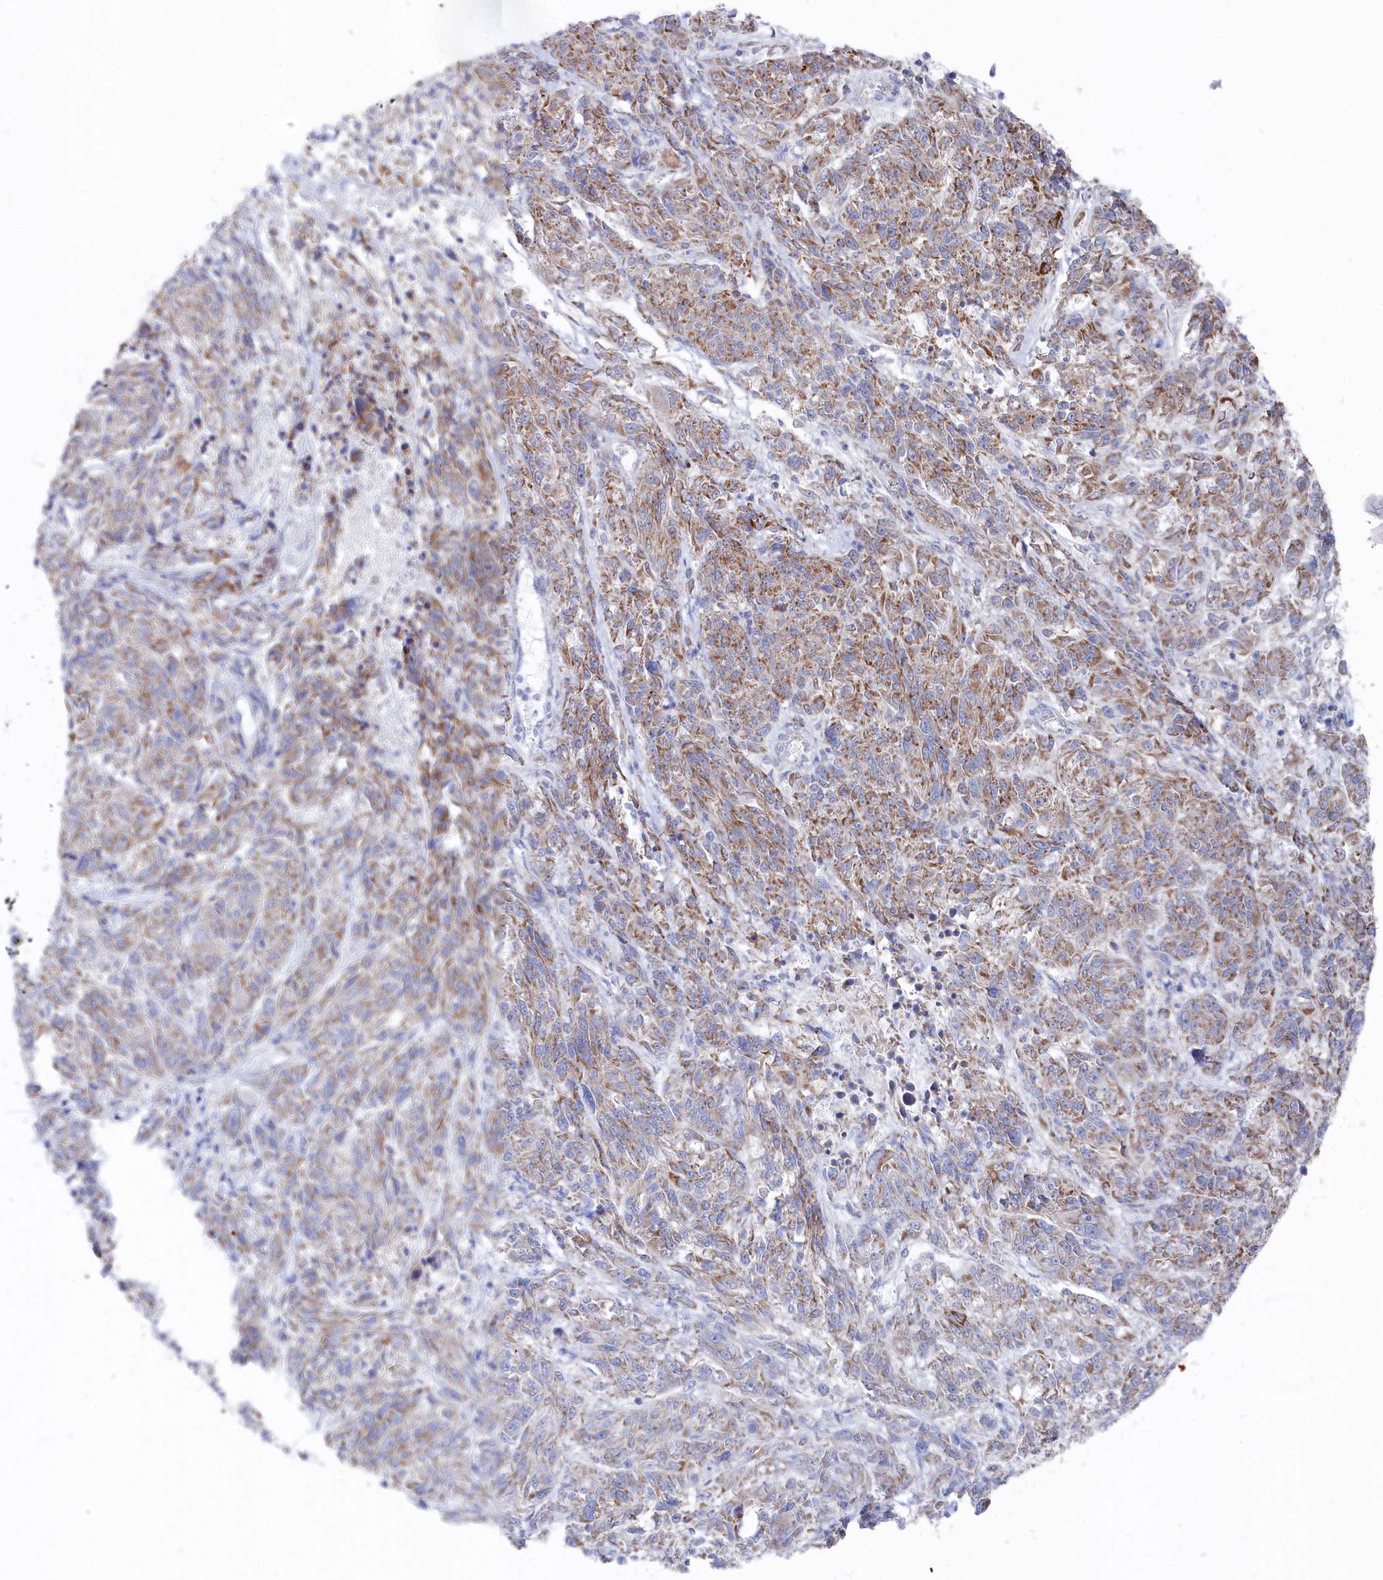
{"staining": {"intensity": "moderate", "quantity": ">75%", "location": "cytoplasmic/membranous"}, "tissue": "melanoma", "cell_type": "Tumor cells", "image_type": "cancer", "snomed": [{"axis": "morphology", "description": "Malignant melanoma, NOS"}, {"axis": "topography", "description": "Skin"}], "caption": "The immunohistochemical stain shows moderate cytoplasmic/membranous positivity in tumor cells of melanoma tissue.", "gene": "GLS2", "patient": {"sex": "male", "age": 53}}